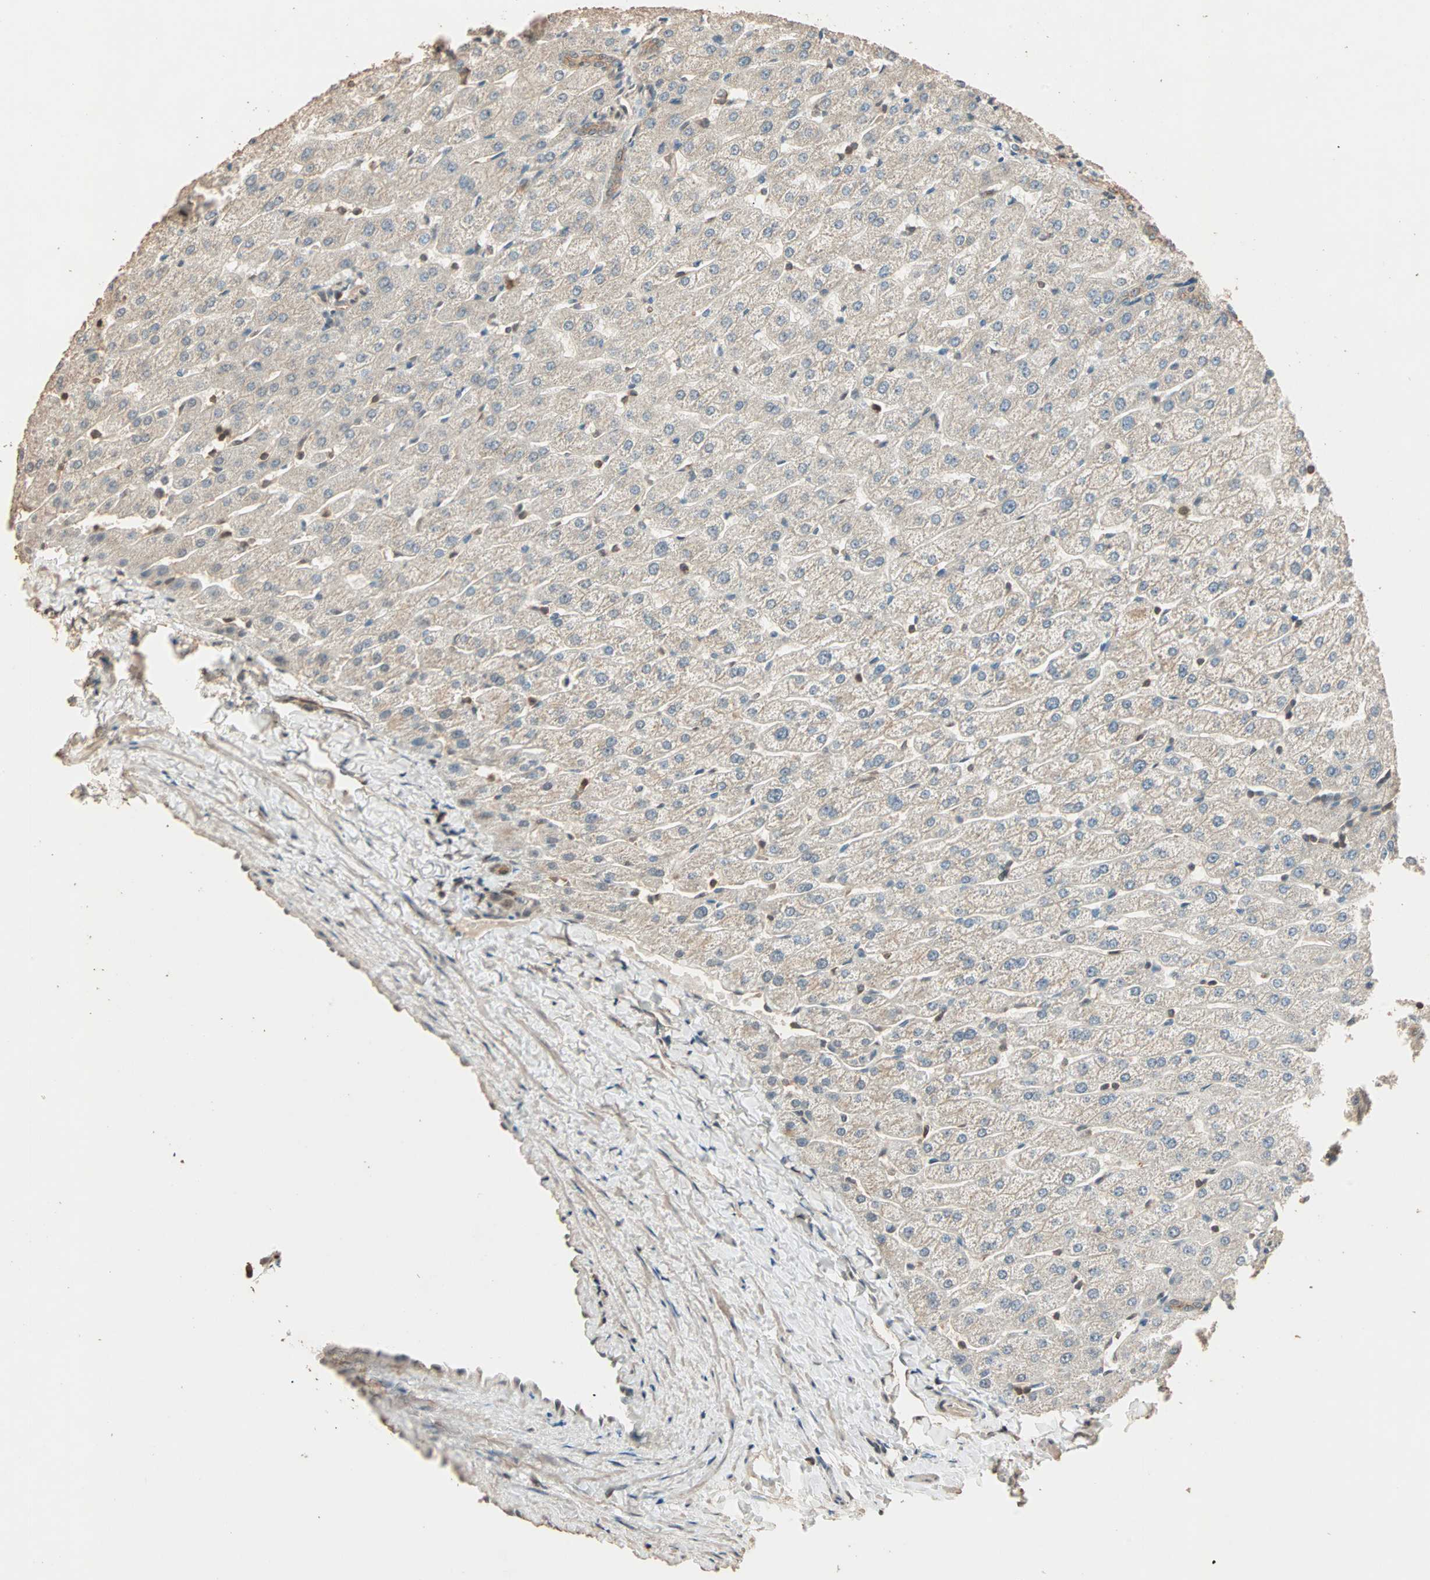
{"staining": {"intensity": "weak", "quantity": ">75%", "location": "cytoplasmic/membranous"}, "tissue": "liver", "cell_type": "Cholangiocytes", "image_type": "normal", "snomed": [{"axis": "morphology", "description": "Normal tissue, NOS"}, {"axis": "morphology", "description": "Fibrosis, NOS"}, {"axis": "topography", "description": "Liver"}], "caption": "DAB immunohistochemical staining of normal liver exhibits weak cytoplasmic/membranous protein staining in about >75% of cholangiocytes.", "gene": "ZBTB33", "patient": {"sex": "female", "age": 29}}